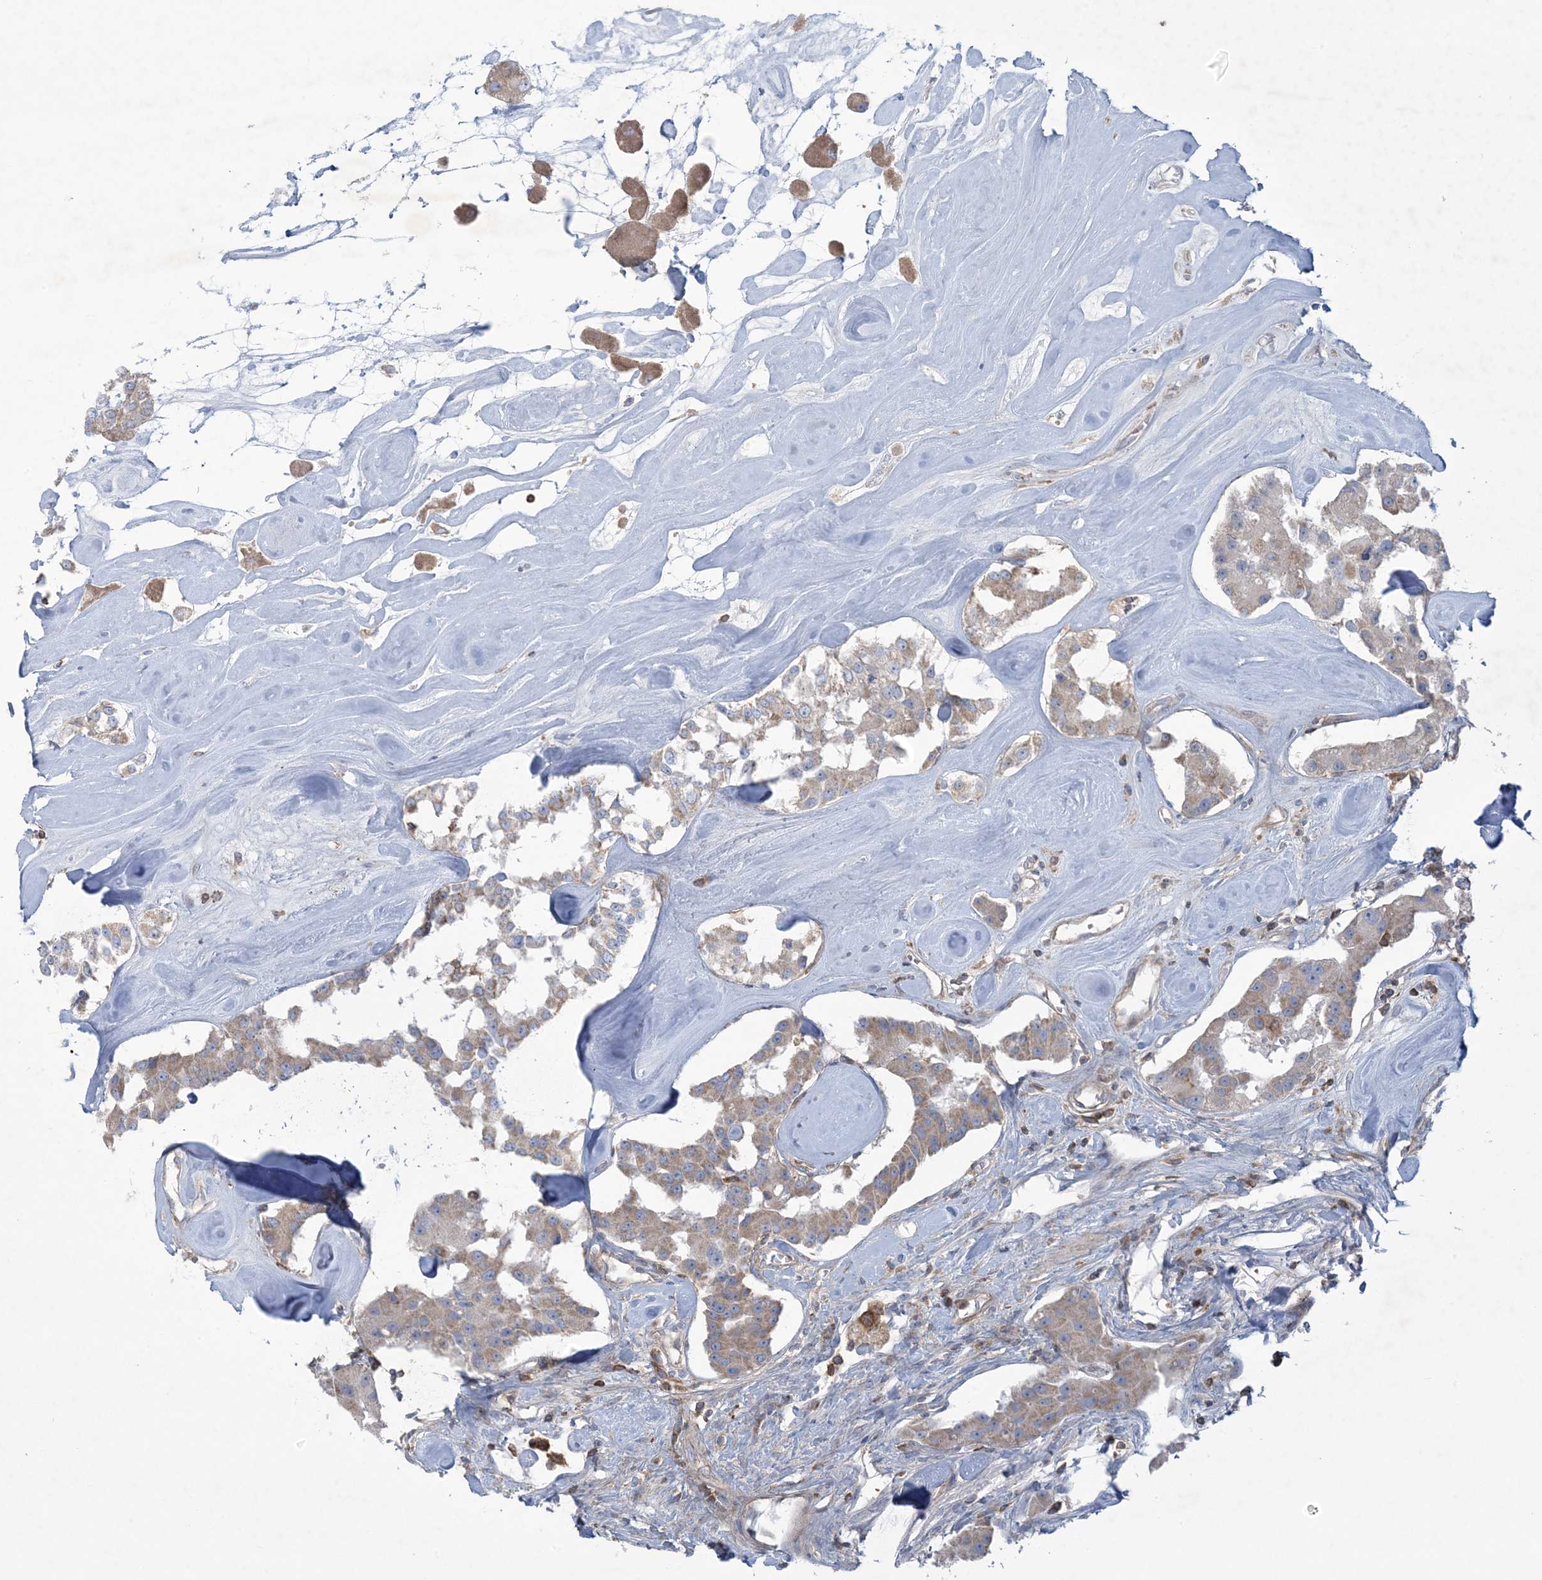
{"staining": {"intensity": "weak", "quantity": "25%-75%", "location": "cytoplasmic/membranous"}, "tissue": "carcinoid", "cell_type": "Tumor cells", "image_type": "cancer", "snomed": [{"axis": "morphology", "description": "Carcinoid, malignant, NOS"}, {"axis": "topography", "description": "Pancreas"}], "caption": "Brown immunohistochemical staining in malignant carcinoid demonstrates weak cytoplasmic/membranous staining in about 25%-75% of tumor cells. (Stains: DAB (3,3'-diaminobenzidine) in brown, nuclei in blue, Microscopy: brightfield microscopy at high magnification).", "gene": "ARHGAP30", "patient": {"sex": "male", "age": 41}}